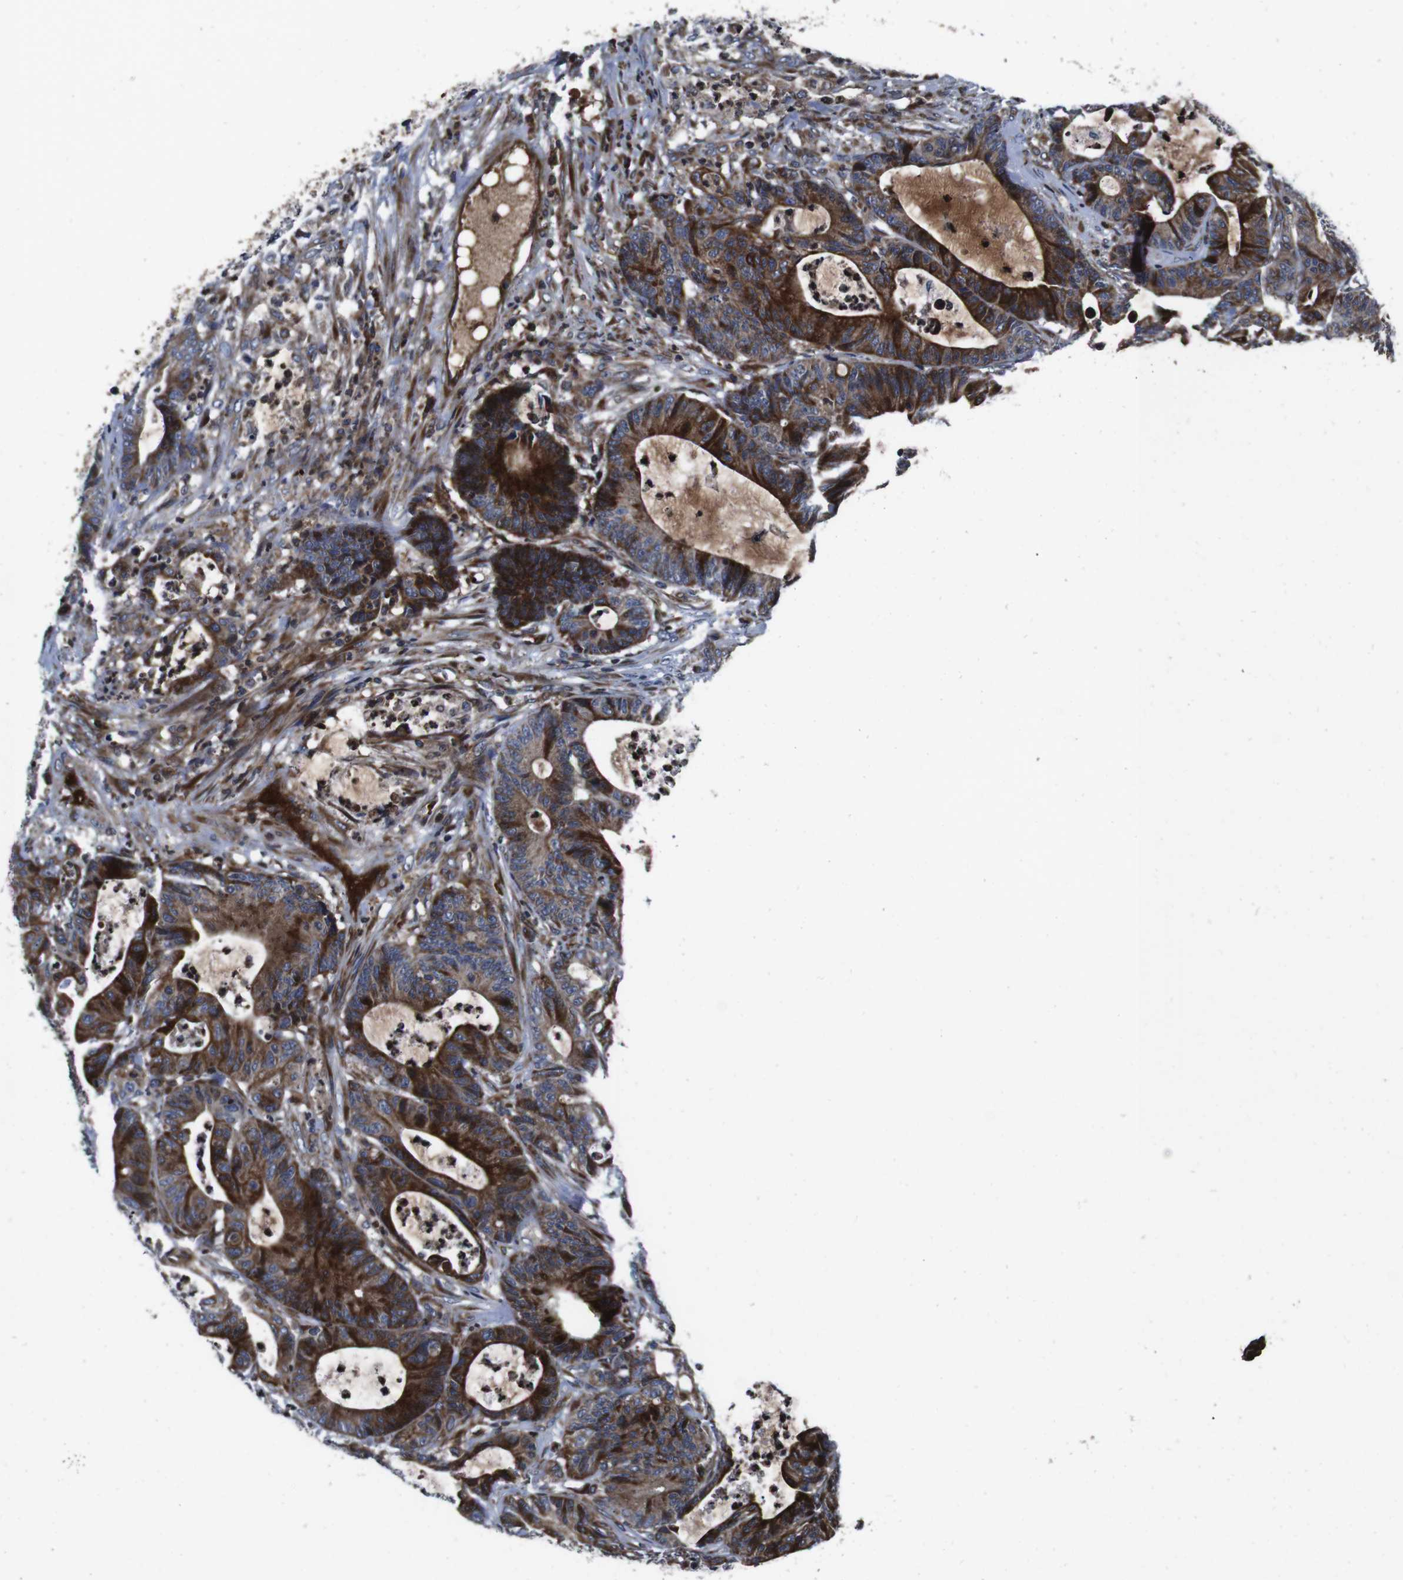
{"staining": {"intensity": "strong", "quantity": ">75%", "location": "cytoplasmic/membranous"}, "tissue": "colorectal cancer", "cell_type": "Tumor cells", "image_type": "cancer", "snomed": [{"axis": "morphology", "description": "Adenocarcinoma, NOS"}, {"axis": "topography", "description": "Colon"}], "caption": "Brown immunohistochemical staining in human colorectal cancer (adenocarcinoma) reveals strong cytoplasmic/membranous staining in about >75% of tumor cells.", "gene": "SMYD3", "patient": {"sex": "female", "age": 84}}